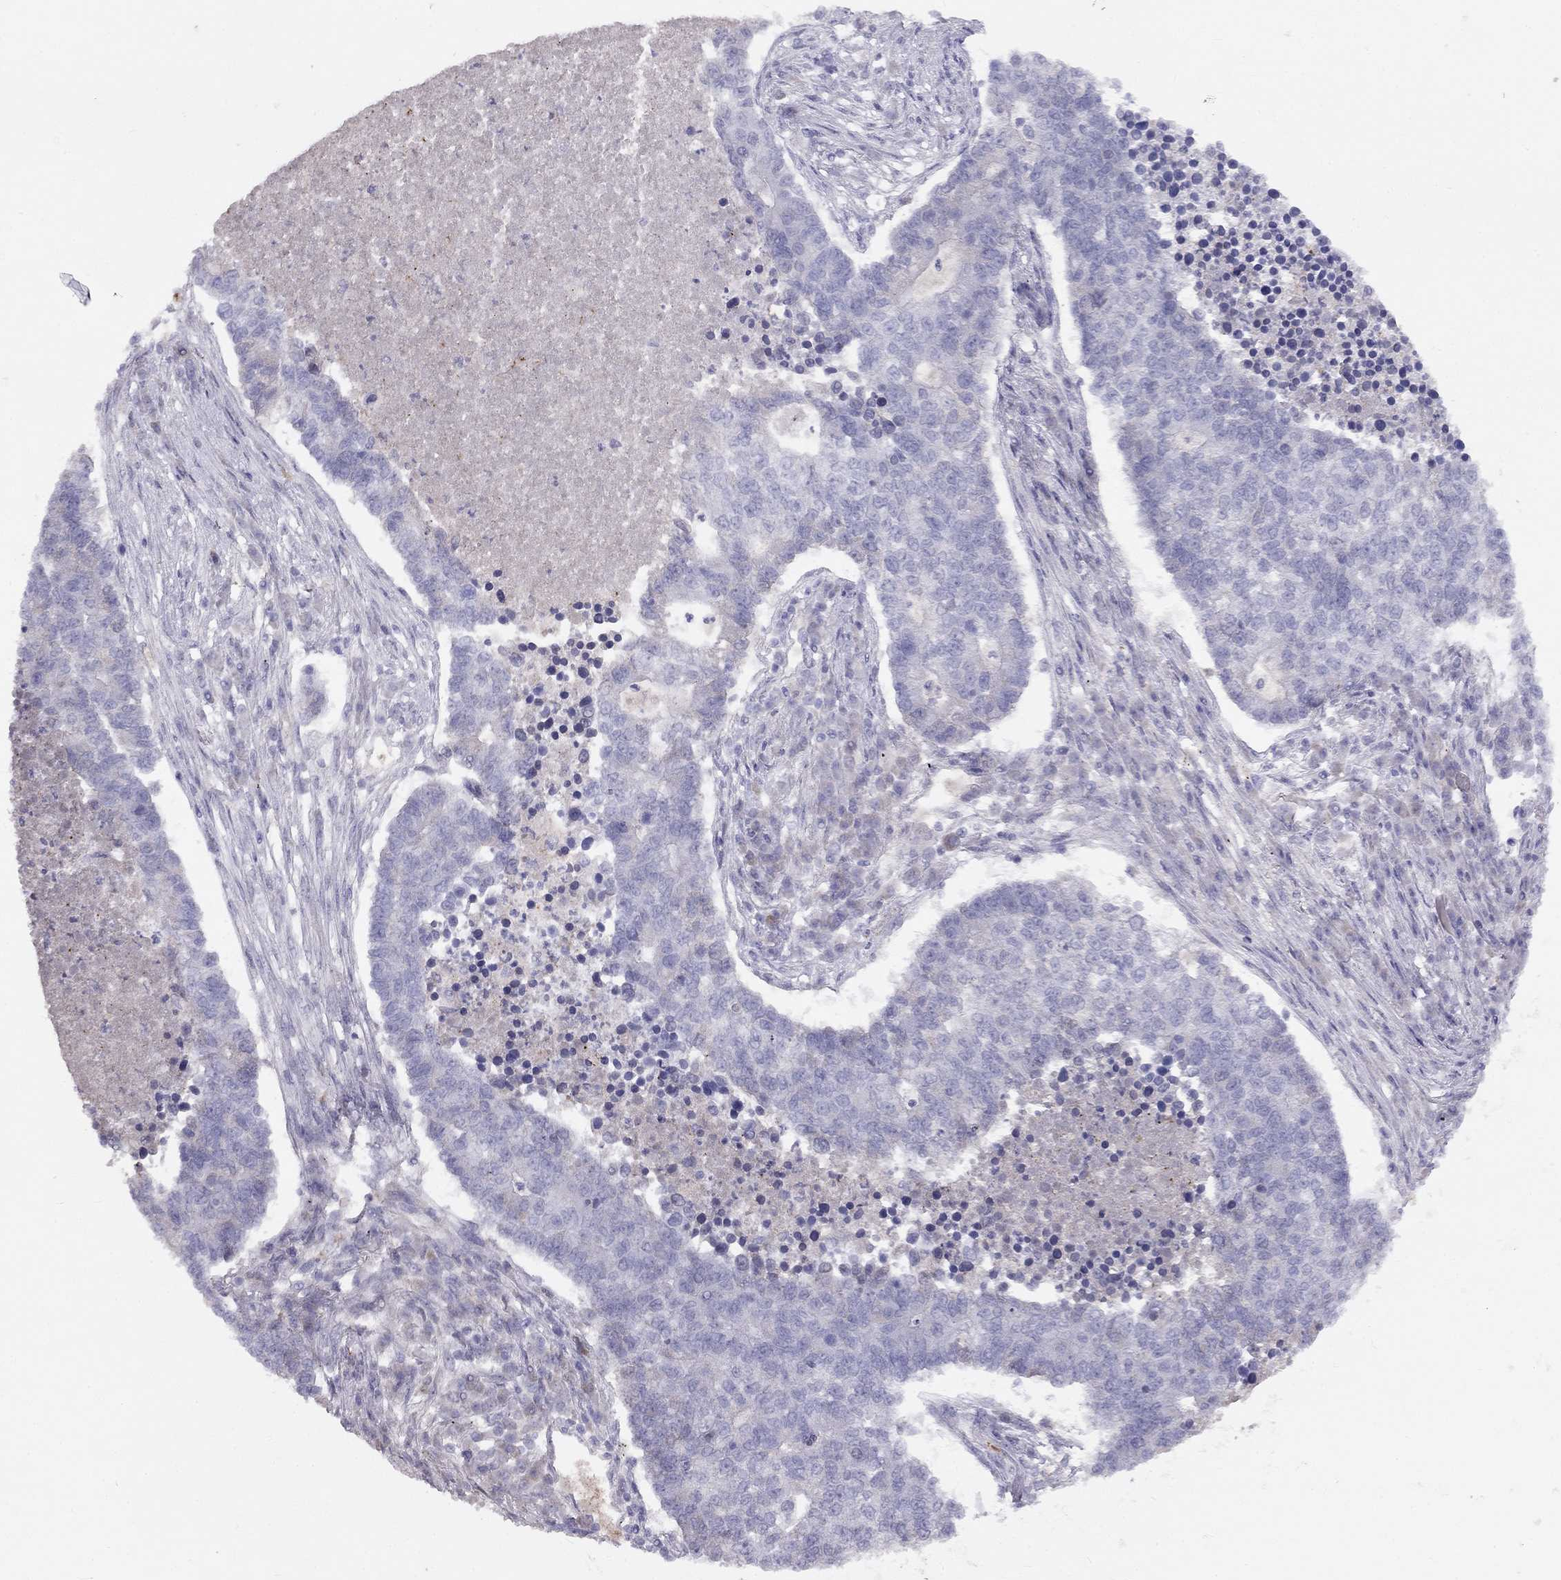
{"staining": {"intensity": "negative", "quantity": "none", "location": "none"}, "tissue": "lung cancer", "cell_type": "Tumor cells", "image_type": "cancer", "snomed": [{"axis": "morphology", "description": "Adenocarcinoma, NOS"}, {"axis": "topography", "description": "Lung"}], "caption": "Human adenocarcinoma (lung) stained for a protein using IHC reveals no positivity in tumor cells.", "gene": "RHD", "patient": {"sex": "male", "age": 57}}